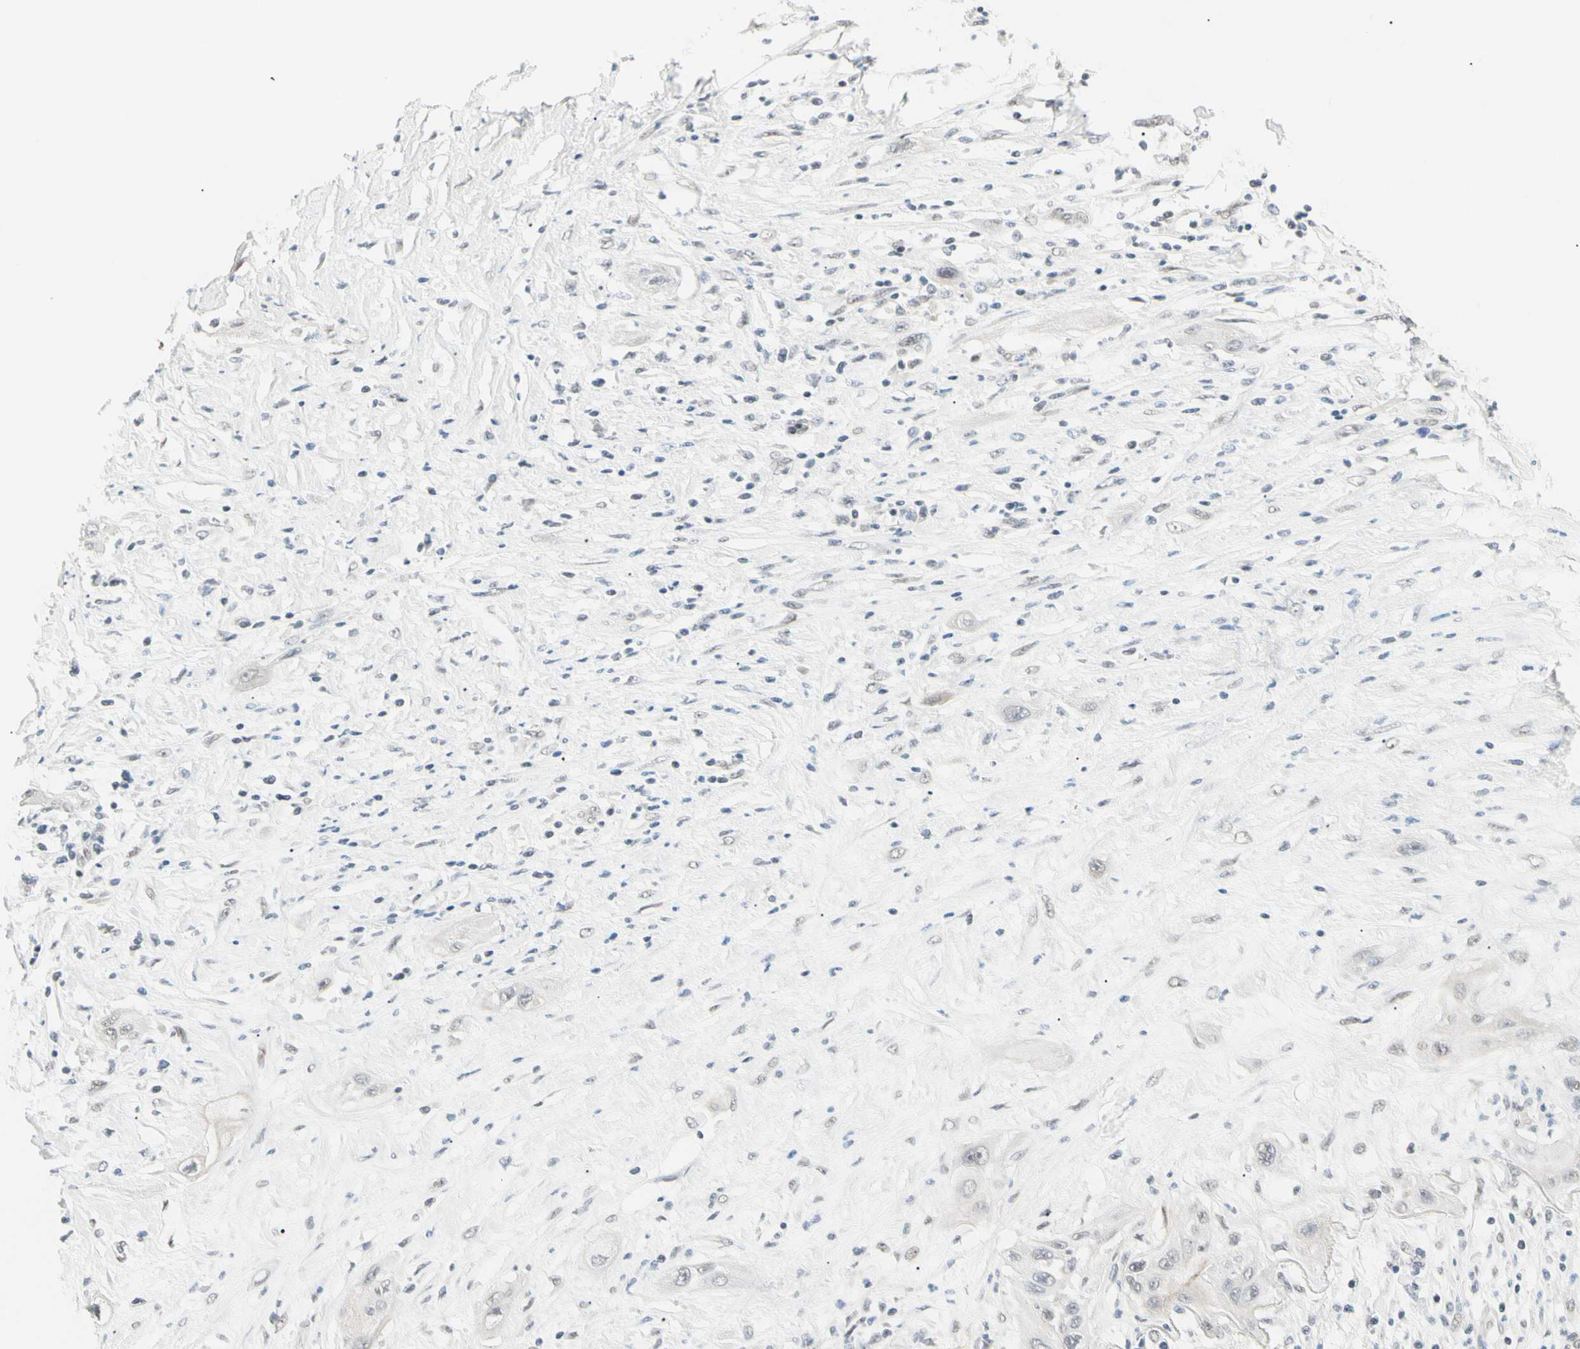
{"staining": {"intensity": "negative", "quantity": "none", "location": "none"}, "tissue": "lung cancer", "cell_type": "Tumor cells", "image_type": "cancer", "snomed": [{"axis": "morphology", "description": "Squamous cell carcinoma, NOS"}, {"axis": "topography", "description": "Lung"}], "caption": "Human lung cancer stained for a protein using IHC exhibits no positivity in tumor cells.", "gene": "ASPN", "patient": {"sex": "female", "age": 47}}